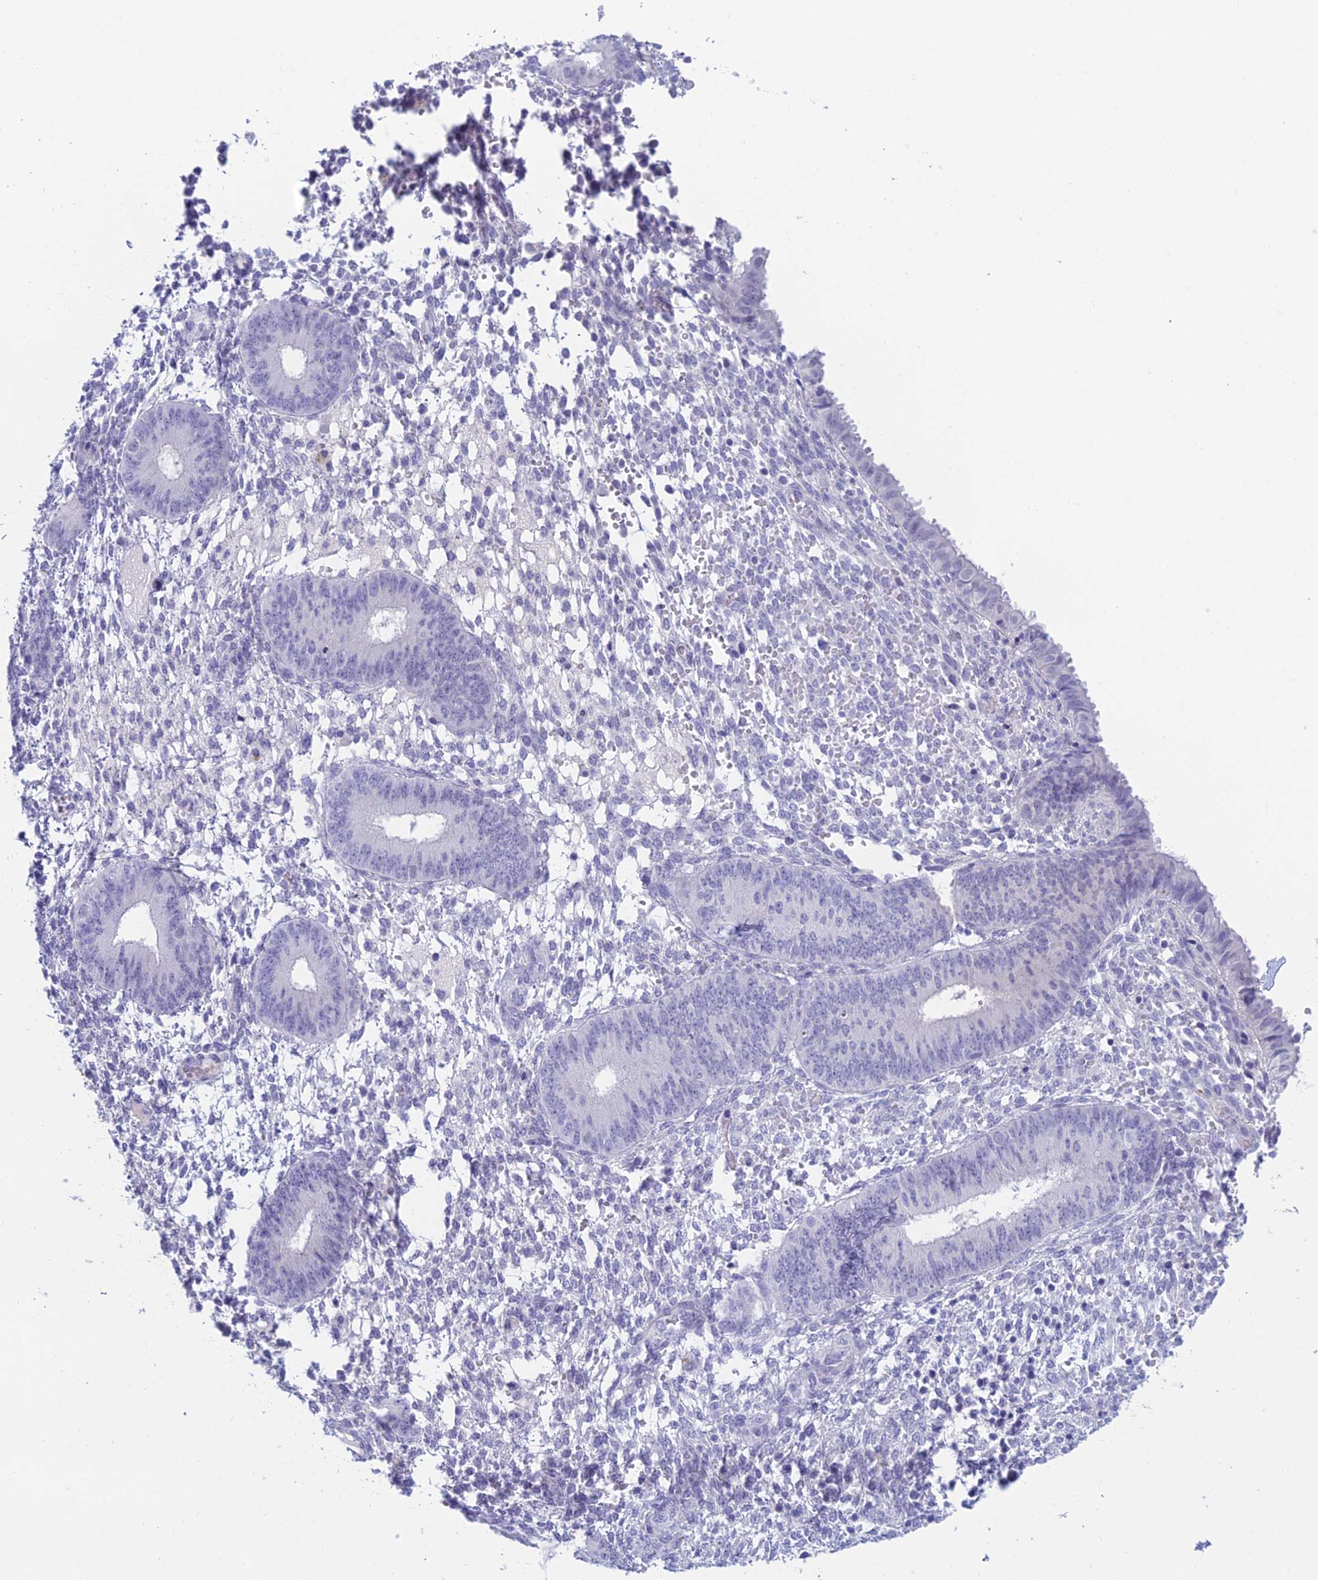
{"staining": {"intensity": "negative", "quantity": "none", "location": "none"}, "tissue": "endometrium", "cell_type": "Cells in endometrial stroma", "image_type": "normal", "snomed": [{"axis": "morphology", "description": "Normal tissue, NOS"}, {"axis": "topography", "description": "Endometrium"}], "caption": "Cells in endometrial stroma show no significant expression in unremarkable endometrium.", "gene": "TMEM161B", "patient": {"sex": "female", "age": 49}}